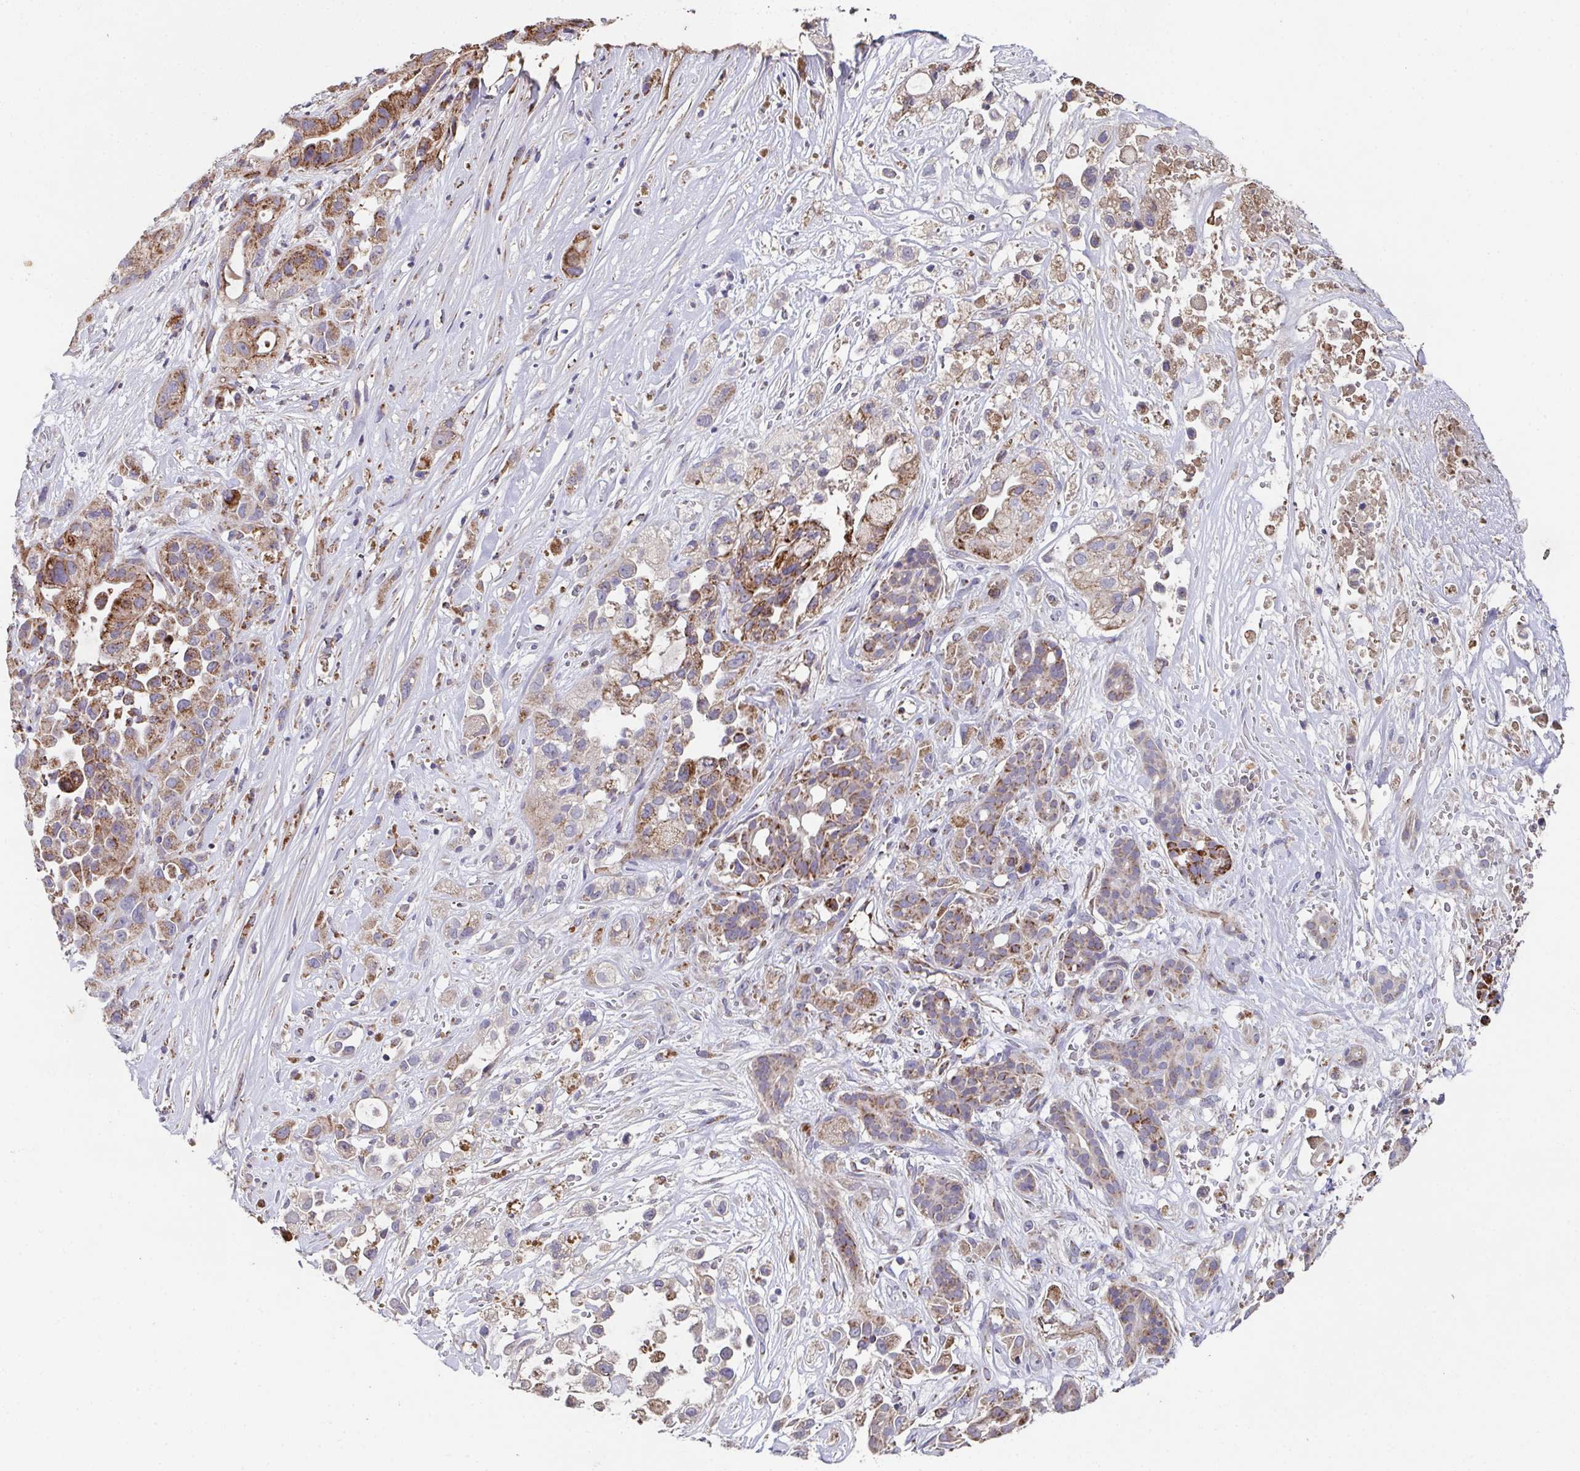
{"staining": {"intensity": "moderate", "quantity": "25%-75%", "location": "cytoplasmic/membranous"}, "tissue": "pancreatic cancer", "cell_type": "Tumor cells", "image_type": "cancer", "snomed": [{"axis": "morphology", "description": "Adenocarcinoma, NOS"}, {"axis": "topography", "description": "Pancreas"}], "caption": "DAB immunohistochemical staining of human adenocarcinoma (pancreatic) shows moderate cytoplasmic/membranous protein positivity in approximately 25%-75% of tumor cells.", "gene": "MT-ND3", "patient": {"sex": "male", "age": 44}}